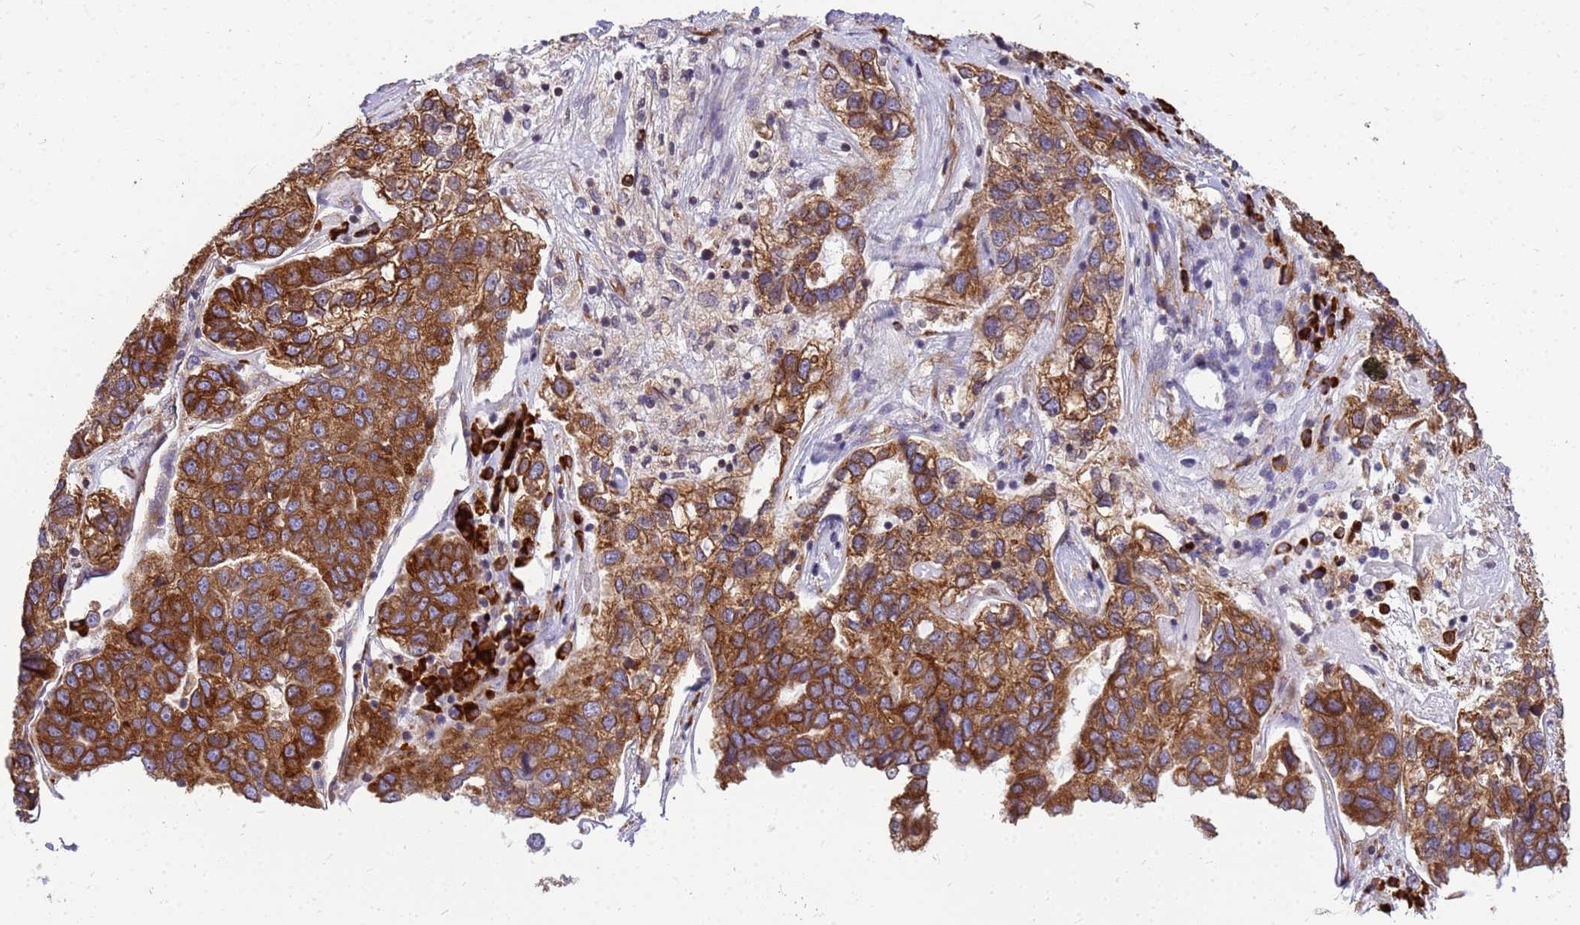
{"staining": {"intensity": "strong", "quantity": ">75%", "location": "cytoplasmic/membranous"}, "tissue": "pancreatic cancer", "cell_type": "Tumor cells", "image_type": "cancer", "snomed": [{"axis": "morphology", "description": "Adenocarcinoma, NOS"}, {"axis": "topography", "description": "Pancreas"}], "caption": "An immunohistochemistry (IHC) photomicrograph of tumor tissue is shown. Protein staining in brown highlights strong cytoplasmic/membranous positivity in adenocarcinoma (pancreatic) within tumor cells. The staining was performed using DAB (3,3'-diaminobenzidine), with brown indicating positive protein expression. Nuclei are stained blue with hematoxylin.", "gene": "SSR4", "patient": {"sex": "female", "age": 61}}